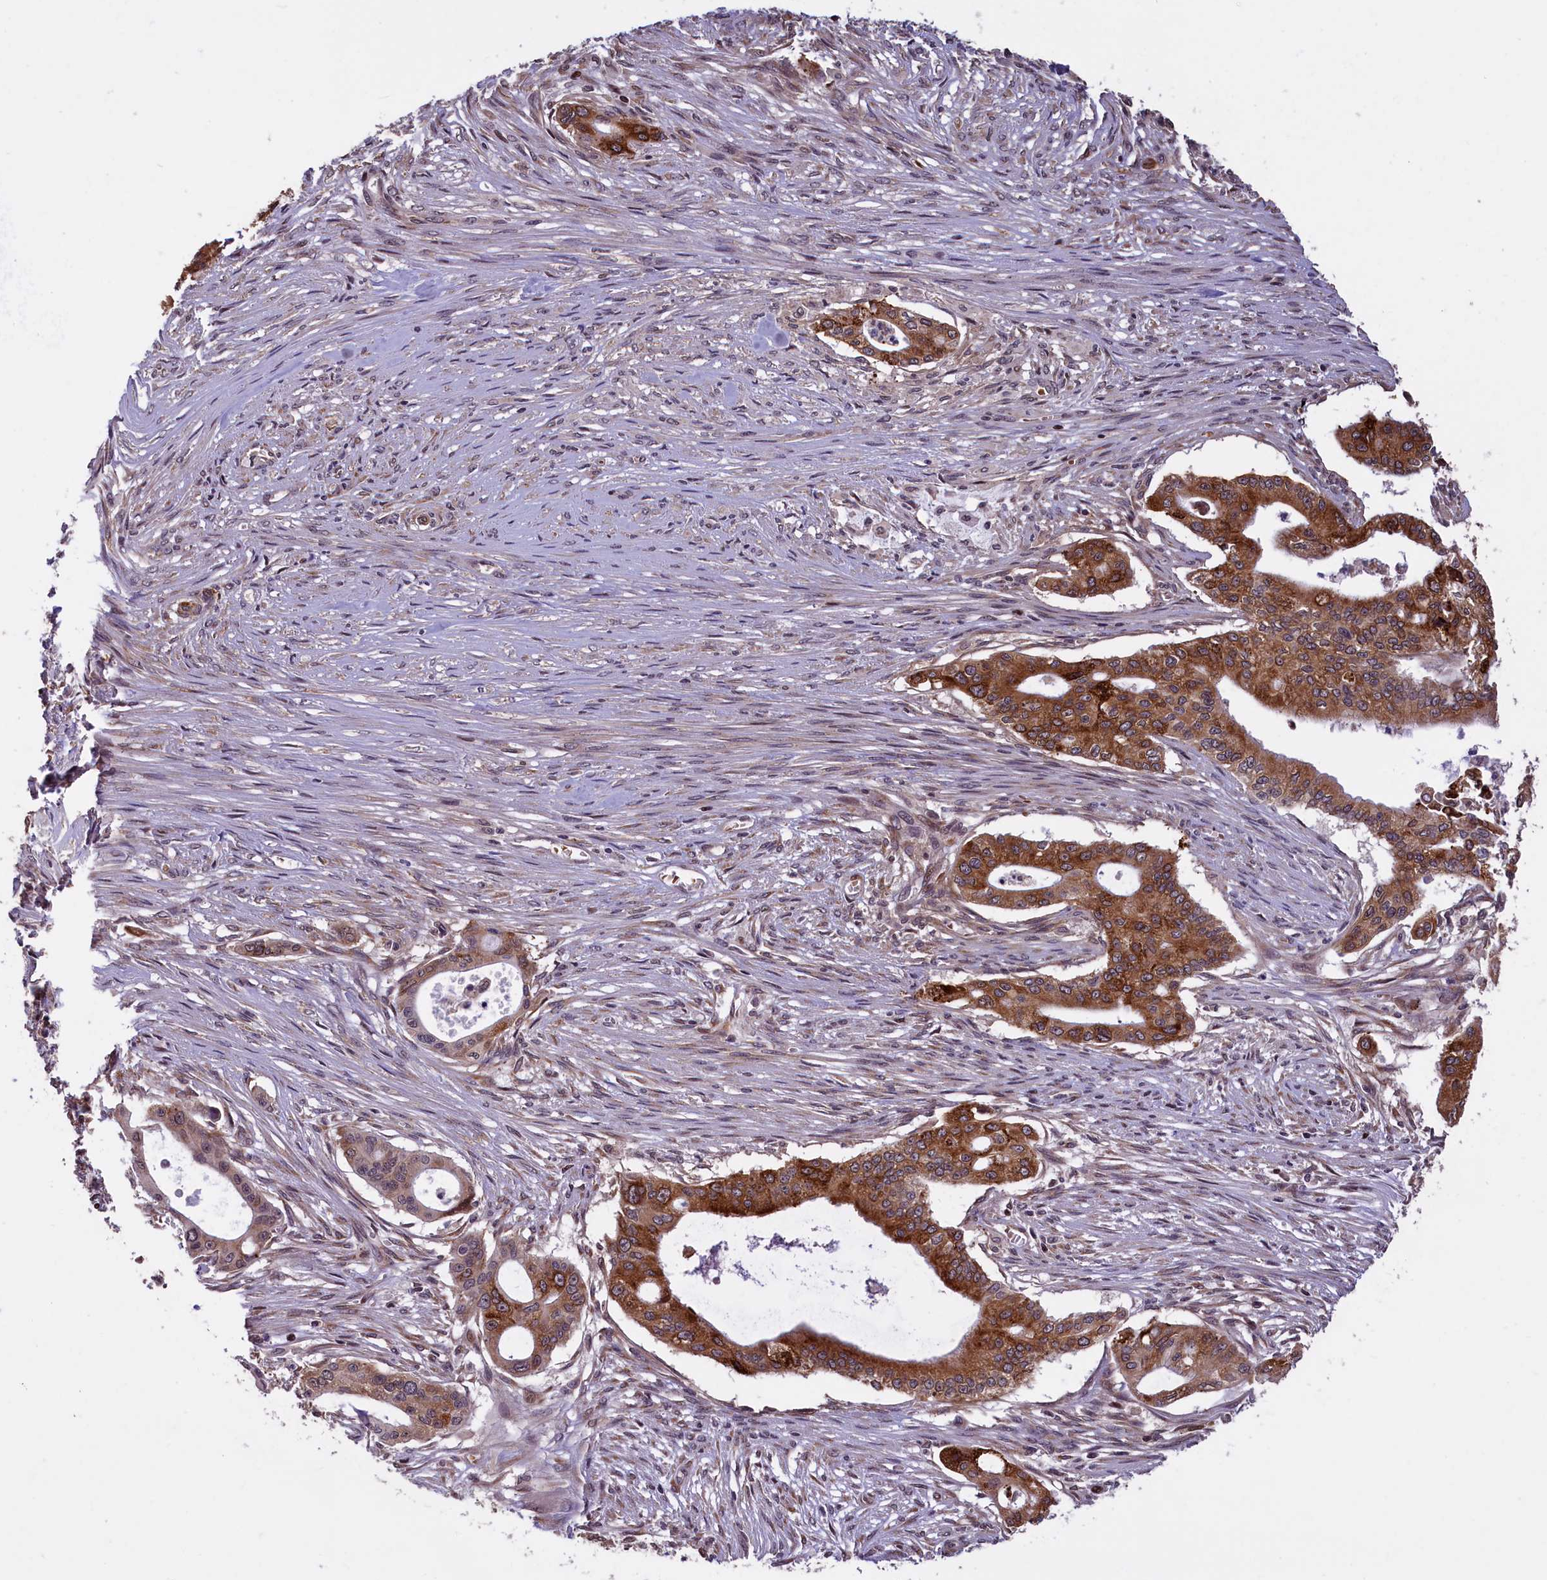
{"staining": {"intensity": "strong", "quantity": ">75%", "location": "cytoplasmic/membranous"}, "tissue": "pancreatic cancer", "cell_type": "Tumor cells", "image_type": "cancer", "snomed": [{"axis": "morphology", "description": "Adenocarcinoma, NOS"}, {"axis": "topography", "description": "Pancreas"}], "caption": "Immunohistochemistry (IHC) histopathology image of neoplastic tissue: pancreatic adenocarcinoma stained using IHC displays high levels of strong protein expression localized specifically in the cytoplasmic/membranous of tumor cells, appearing as a cytoplasmic/membranous brown color.", "gene": "SHFL", "patient": {"sex": "male", "age": 46}}